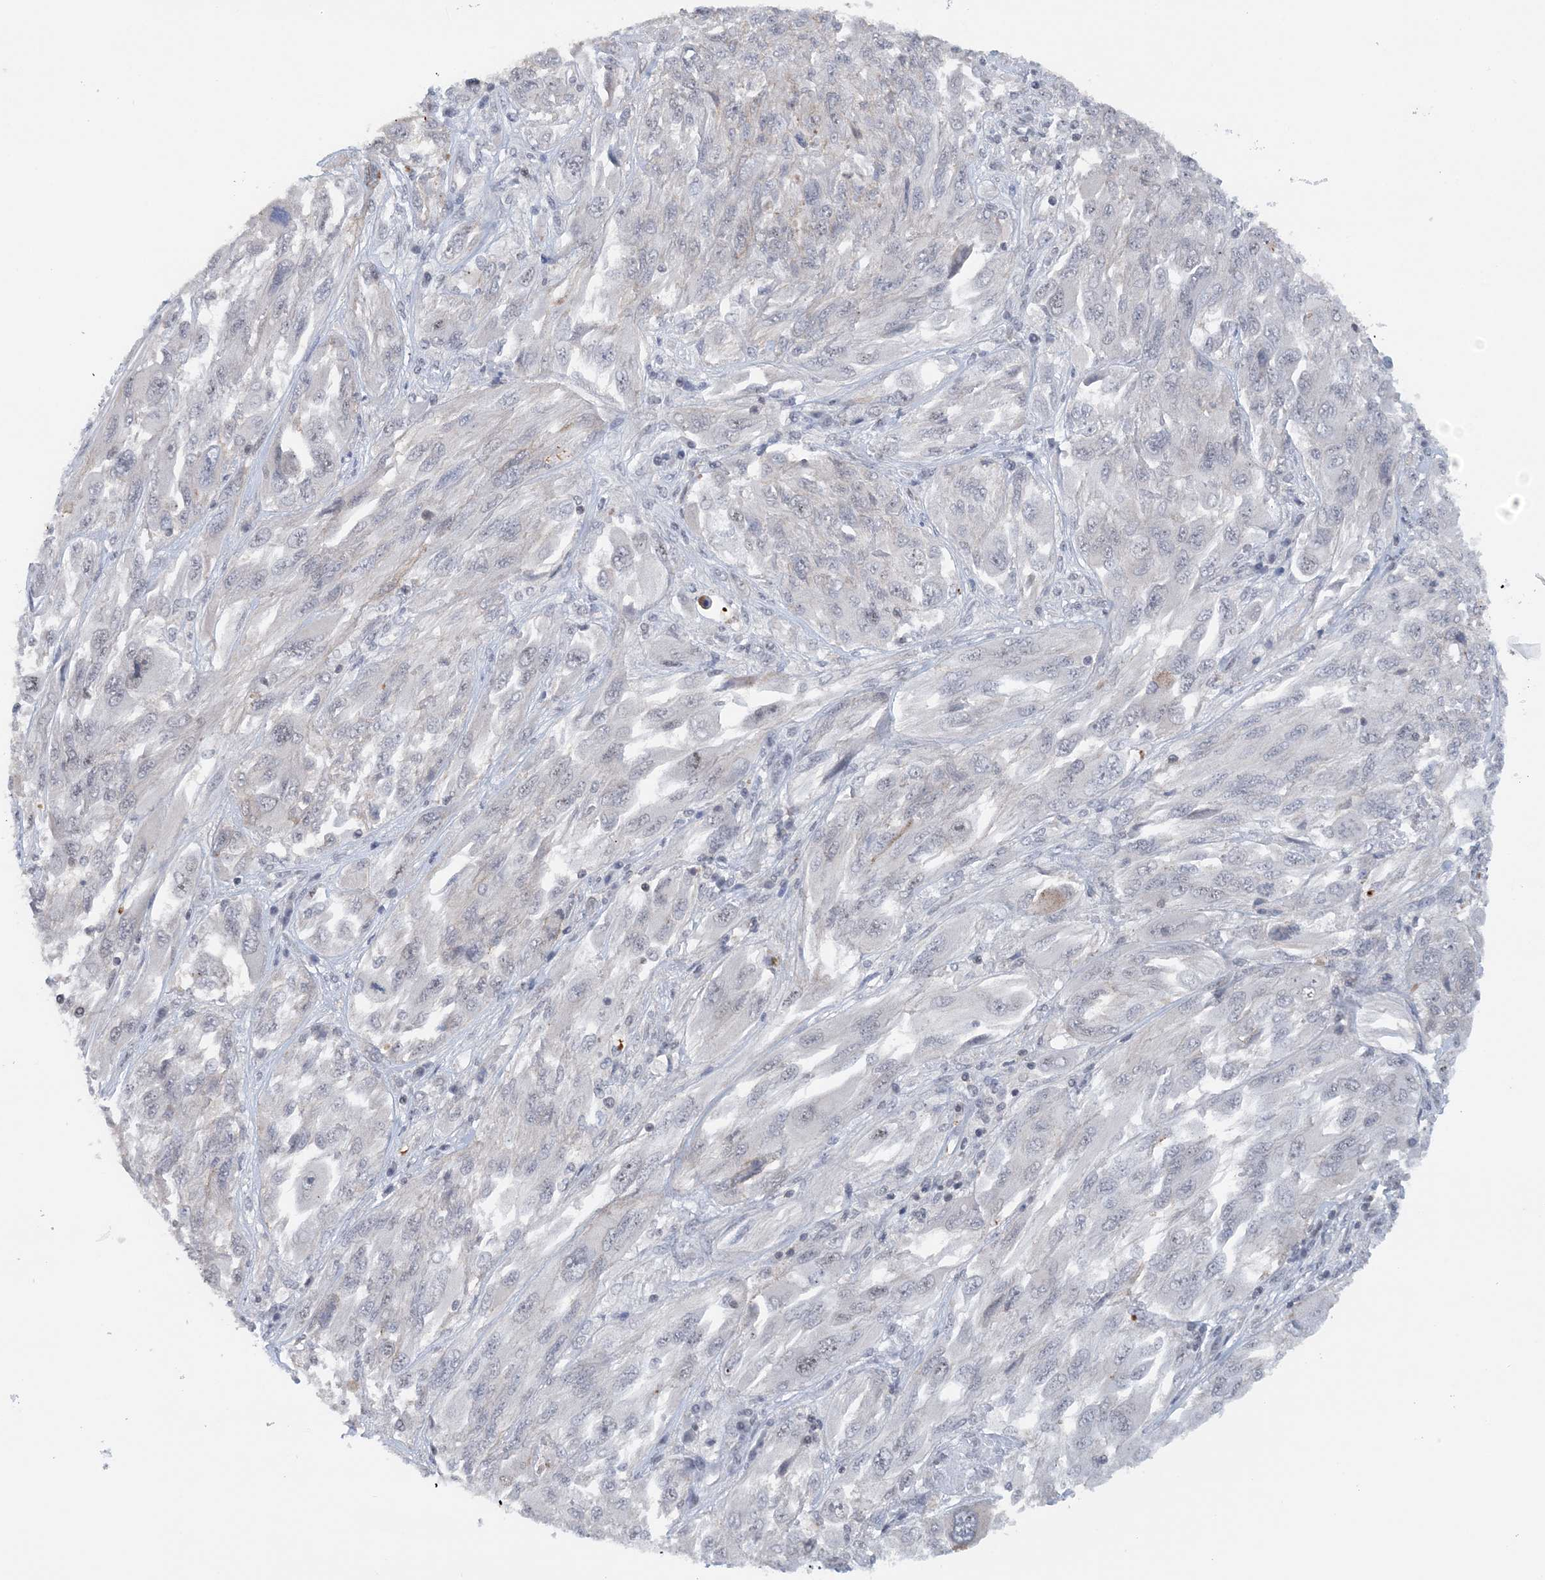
{"staining": {"intensity": "negative", "quantity": "none", "location": "none"}, "tissue": "melanoma", "cell_type": "Tumor cells", "image_type": "cancer", "snomed": [{"axis": "morphology", "description": "Malignant melanoma, NOS"}, {"axis": "topography", "description": "Skin"}], "caption": "High magnification brightfield microscopy of melanoma stained with DAB (brown) and counterstained with hematoxylin (blue): tumor cells show no significant positivity. Brightfield microscopy of immunohistochemistry (IHC) stained with DAB (3,3'-diaminobenzidine) (brown) and hematoxylin (blue), captured at high magnification.", "gene": "CCDC152", "patient": {"sex": "female", "age": 91}}